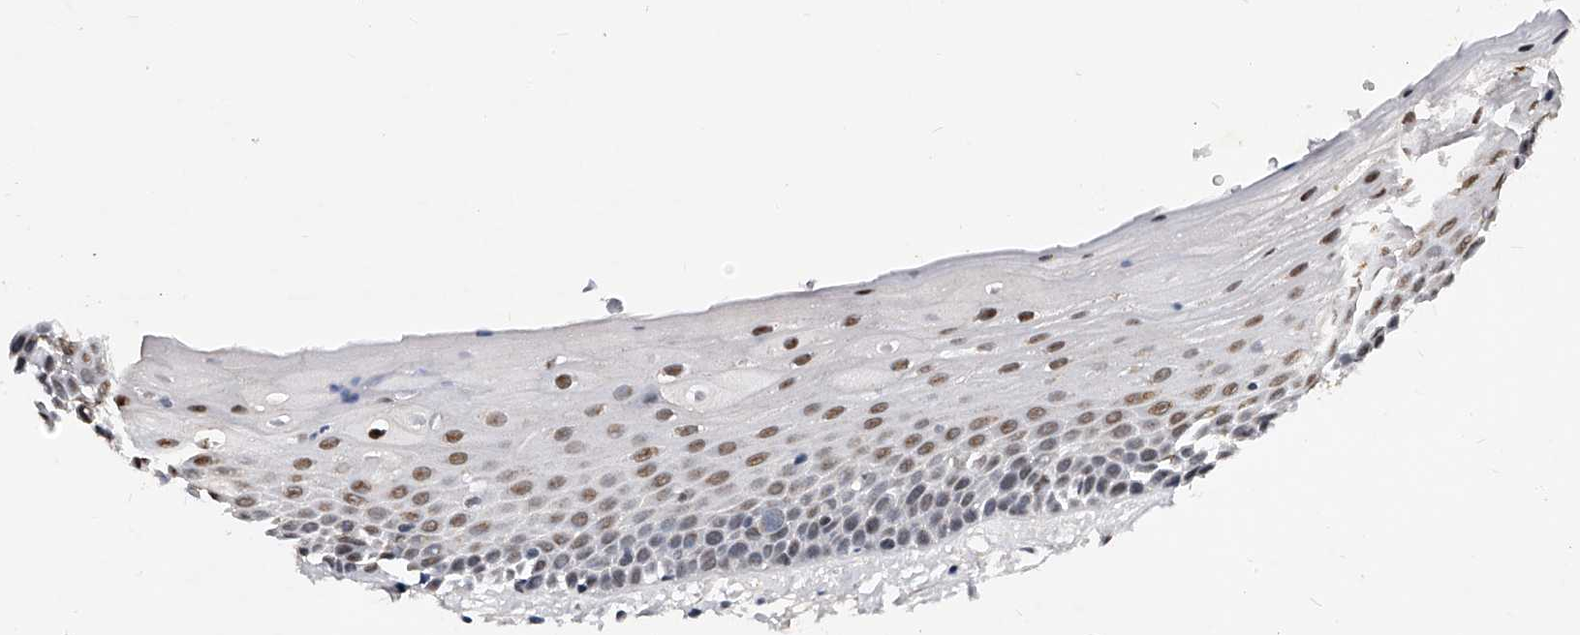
{"staining": {"intensity": "moderate", "quantity": "<25%", "location": "nuclear"}, "tissue": "oral mucosa", "cell_type": "Squamous epithelial cells", "image_type": "normal", "snomed": [{"axis": "morphology", "description": "Normal tissue, NOS"}, {"axis": "topography", "description": "Oral tissue"}], "caption": "Protein staining of normal oral mucosa exhibits moderate nuclear staining in about <25% of squamous epithelial cells.", "gene": "ZNF529", "patient": {"sex": "female", "age": 76}}